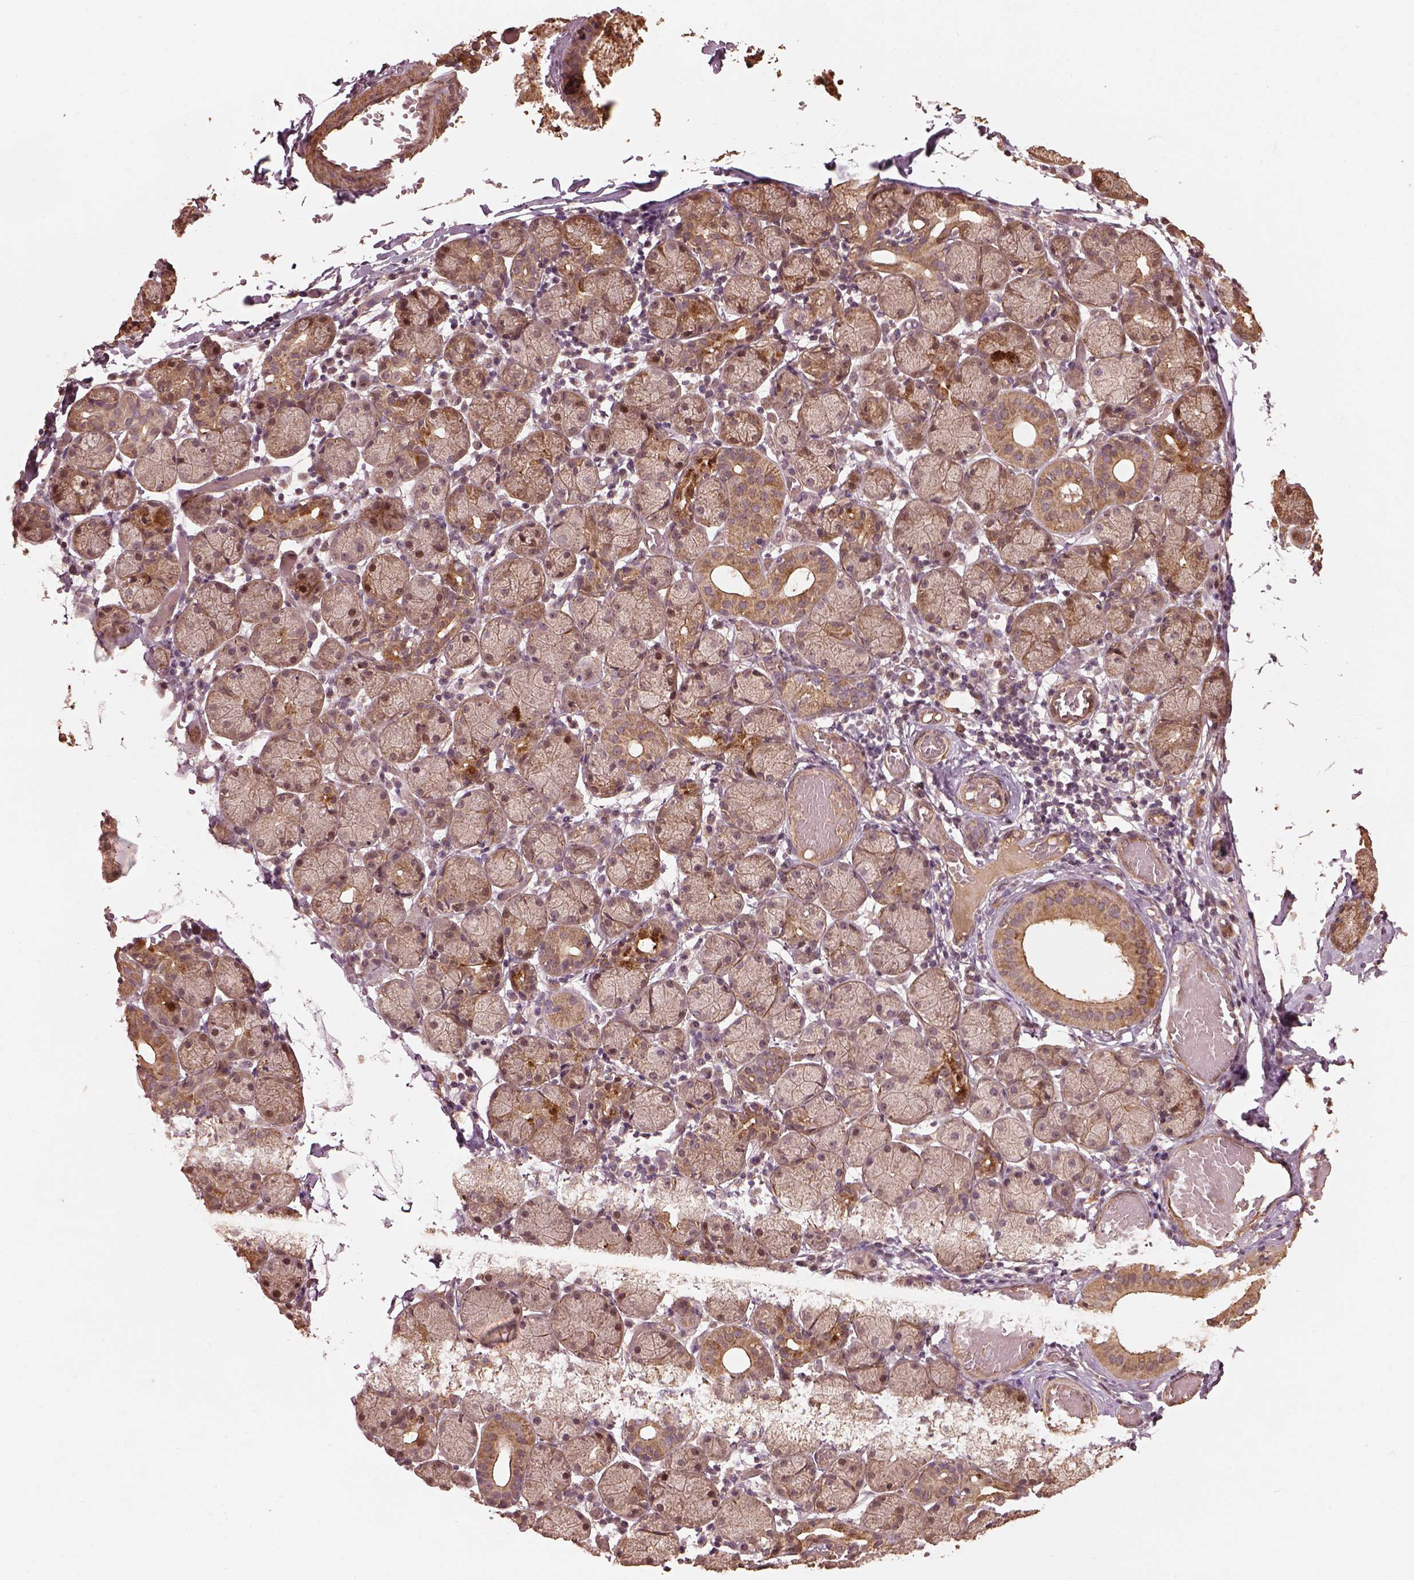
{"staining": {"intensity": "moderate", "quantity": "25%-75%", "location": "cytoplasmic/membranous"}, "tissue": "salivary gland", "cell_type": "Glandular cells", "image_type": "normal", "snomed": [{"axis": "morphology", "description": "Normal tissue, NOS"}, {"axis": "topography", "description": "Salivary gland"}], "caption": "IHC of benign human salivary gland demonstrates medium levels of moderate cytoplasmic/membranous expression in approximately 25%-75% of glandular cells. (DAB (3,3'-diaminobenzidine) IHC with brightfield microscopy, high magnification).", "gene": "METTL4", "patient": {"sex": "female", "age": 24}}